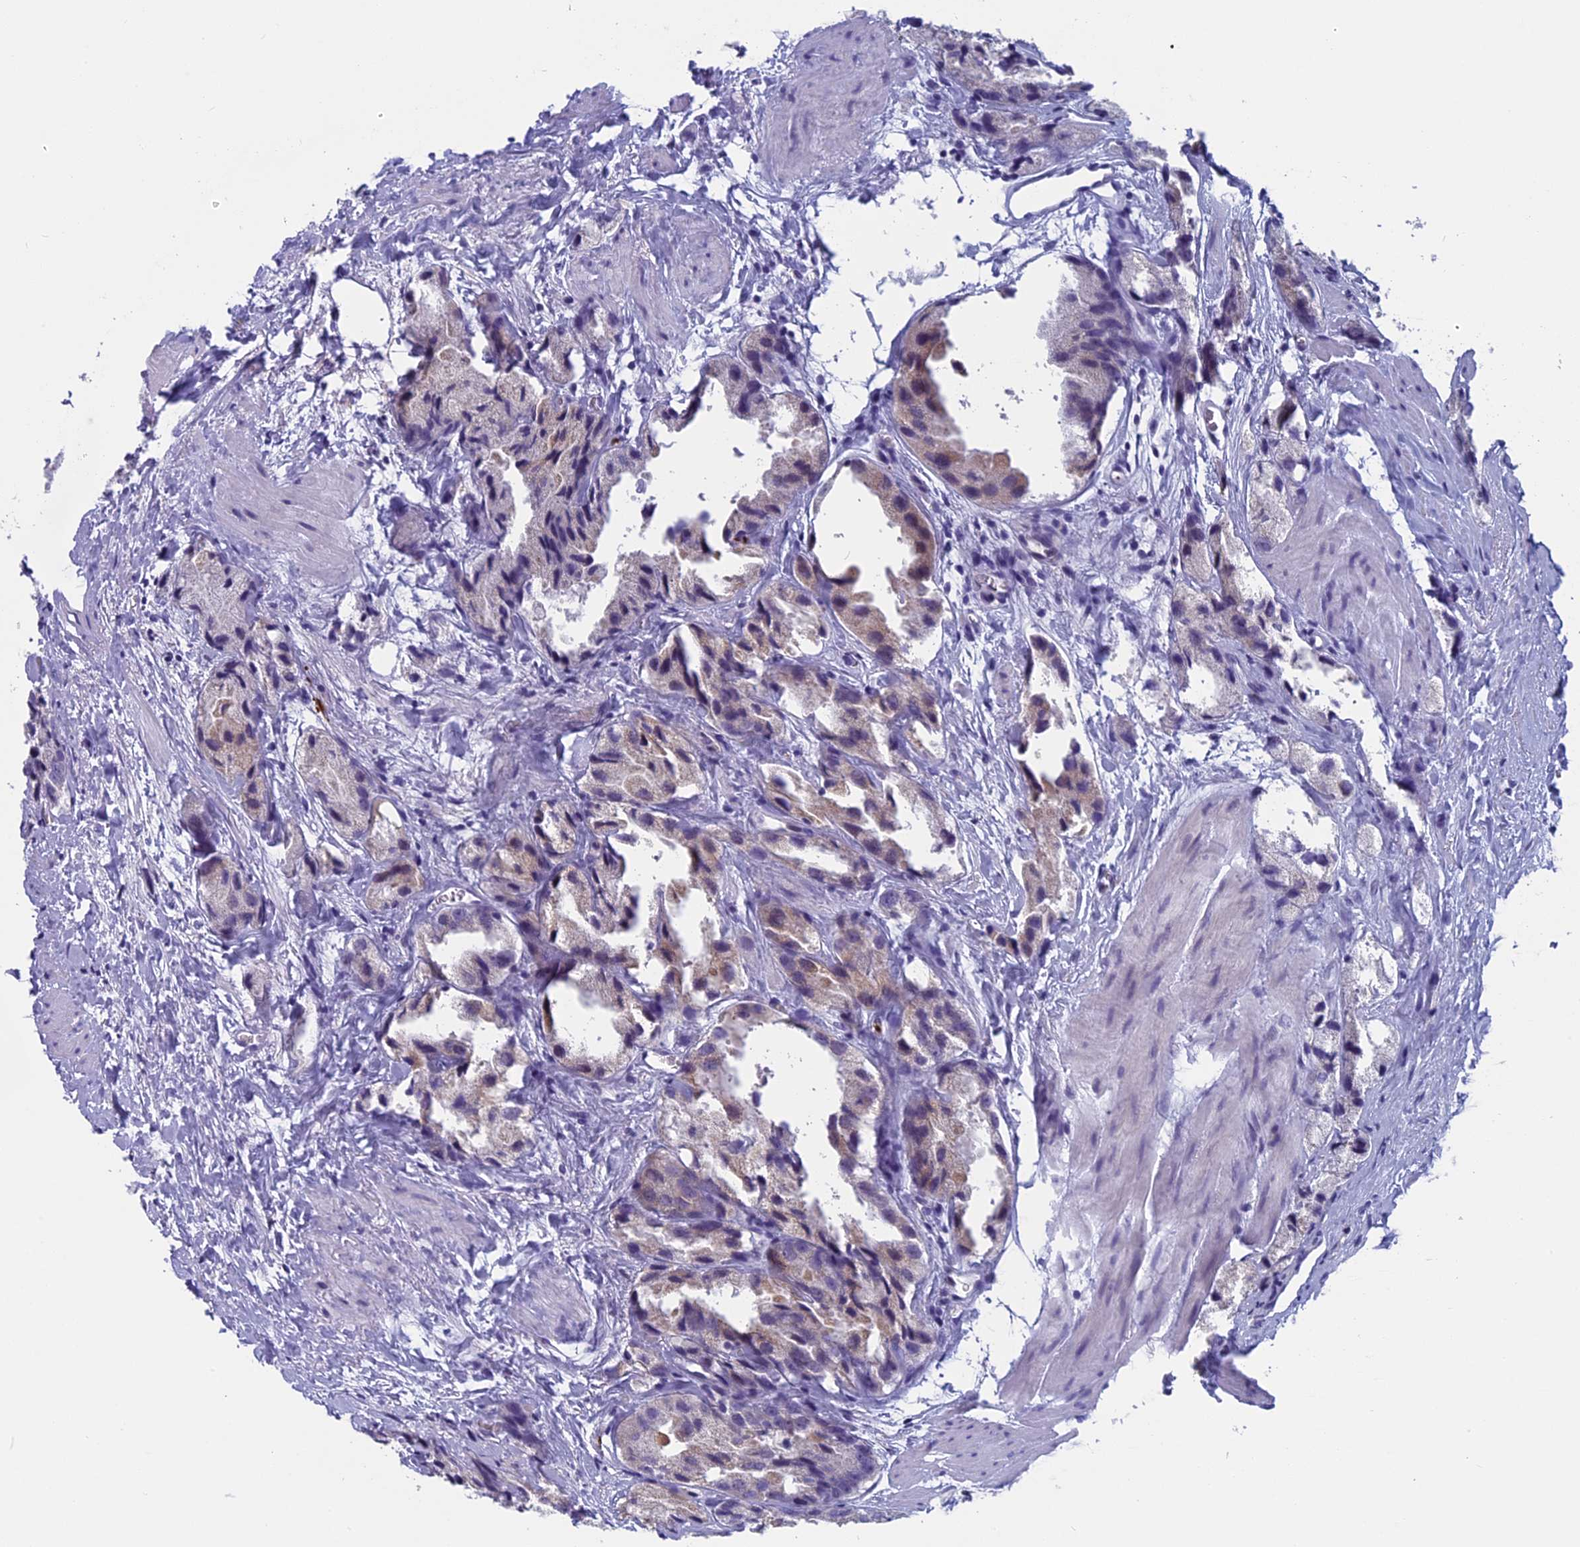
{"staining": {"intensity": "weak", "quantity": "25%-75%", "location": "cytoplasmic/membranous"}, "tissue": "prostate cancer", "cell_type": "Tumor cells", "image_type": "cancer", "snomed": [{"axis": "morphology", "description": "Adenocarcinoma, High grade"}, {"axis": "topography", "description": "Prostate"}], "caption": "IHC of prostate cancer (high-grade adenocarcinoma) shows low levels of weak cytoplasmic/membranous expression in about 25%-75% of tumor cells.", "gene": "AIFM2", "patient": {"sex": "male", "age": 66}}